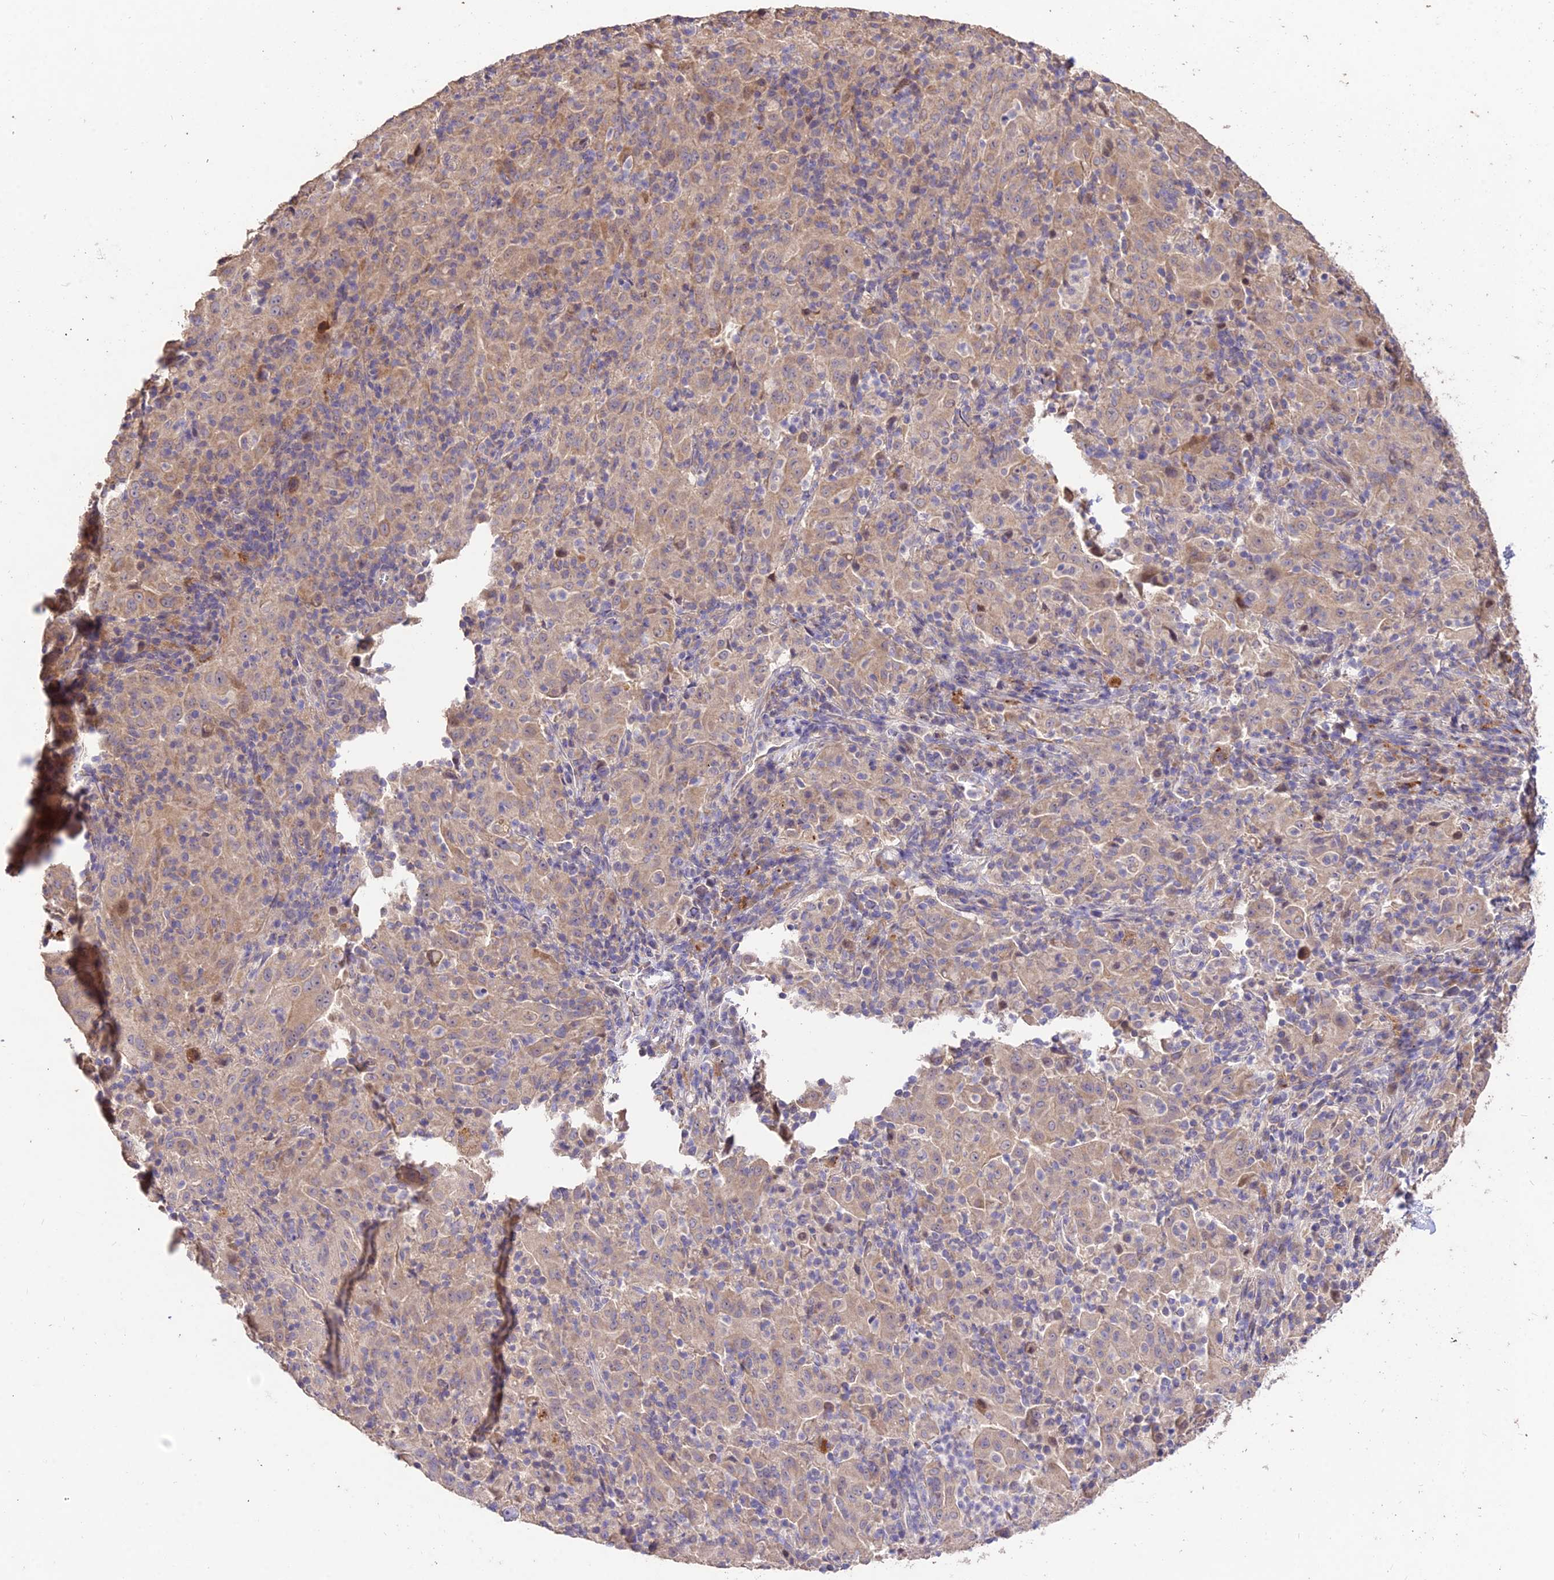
{"staining": {"intensity": "weak", "quantity": ">75%", "location": "cytoplasmic/membranous"}, "tissue": "pancreatic cancer", "cell_type": "Tumor cells", "image_type": "cancer", "snomed": [{"axis": "morphology", "description": "Adenocarcinoma, NOS"}, {"axis": "topography", "description": "Pancreas"}], "caption": "Immunohistochemical staining of pancreatic cancer (adenocarcinoma) displays low levels of weak cytoplasmic/membranous staining in approximately >75% of tumor cells.", "gene": "SDHD", "patient": {"sex": "male", "age": 63}}